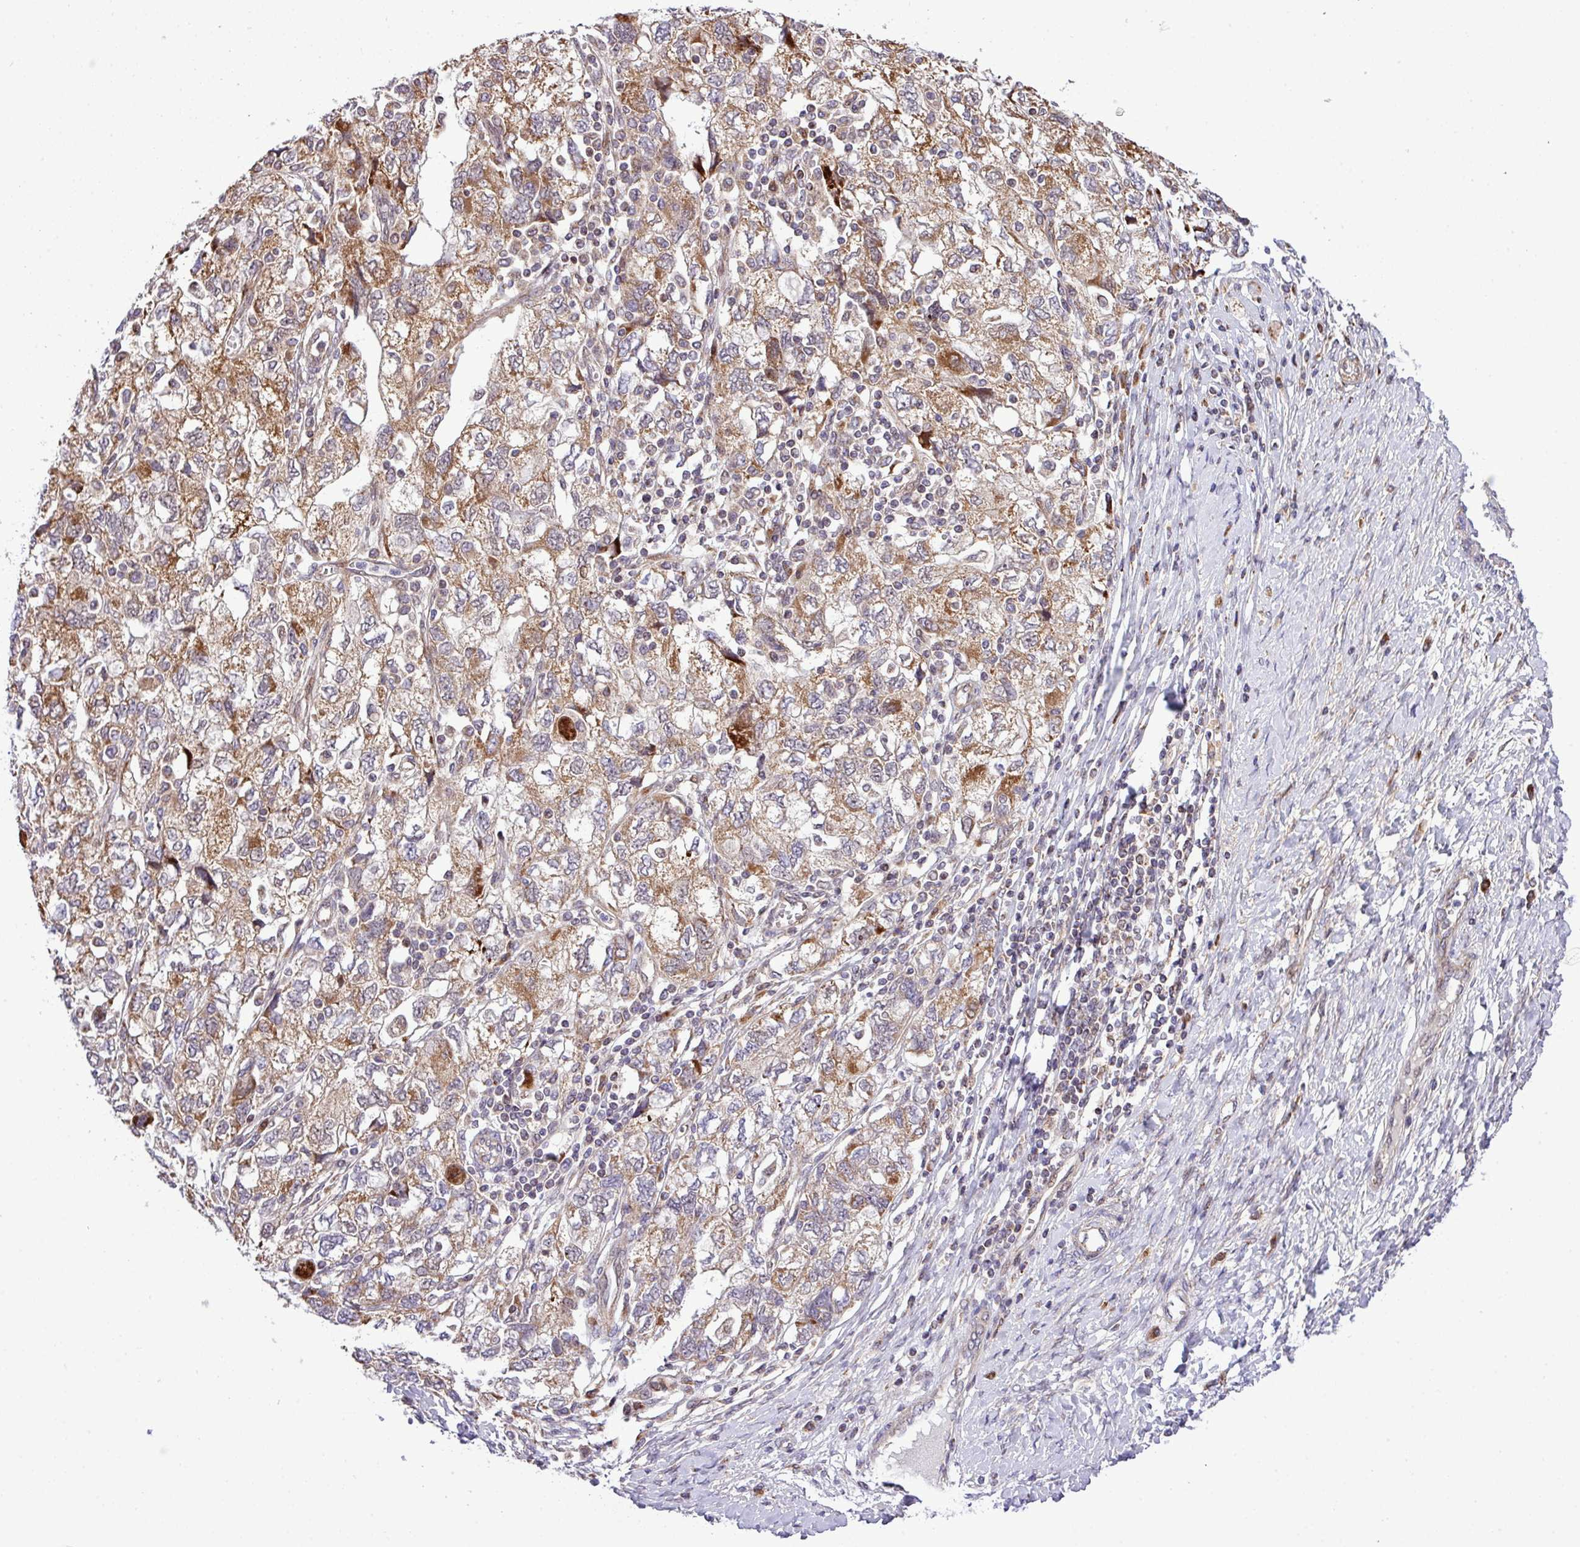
{"staining": {"intensity": "moderate", "quantity": ">75%", "location": "cytoplasmic/membranous"}, "tissue": "ovarian cancer", "cell_type": "Tumor cells", "image_type": "cancer", "snomed": [{"axis": "morphology", "description": "Carcinoma, NOS"}, {"axis": "morphology", "description": "Cystadenocarcinoma, serous, NOS"}, {"axis": "topography", "description": "Ovary"}], "caption": "Immunohistochemical staining of human ovarian cancer exhibits medium levels of moderate cytoplasmic/membranous staining in about >75% of tumor cells. (Stains: DAB (3,3'-diaminobenzidine) in brown, nuclei in blue, Microscopy: brightfield microscopy at high magnification).", "gene": "B3GNT9", "patient": {"sex": "female", "age": 69}}